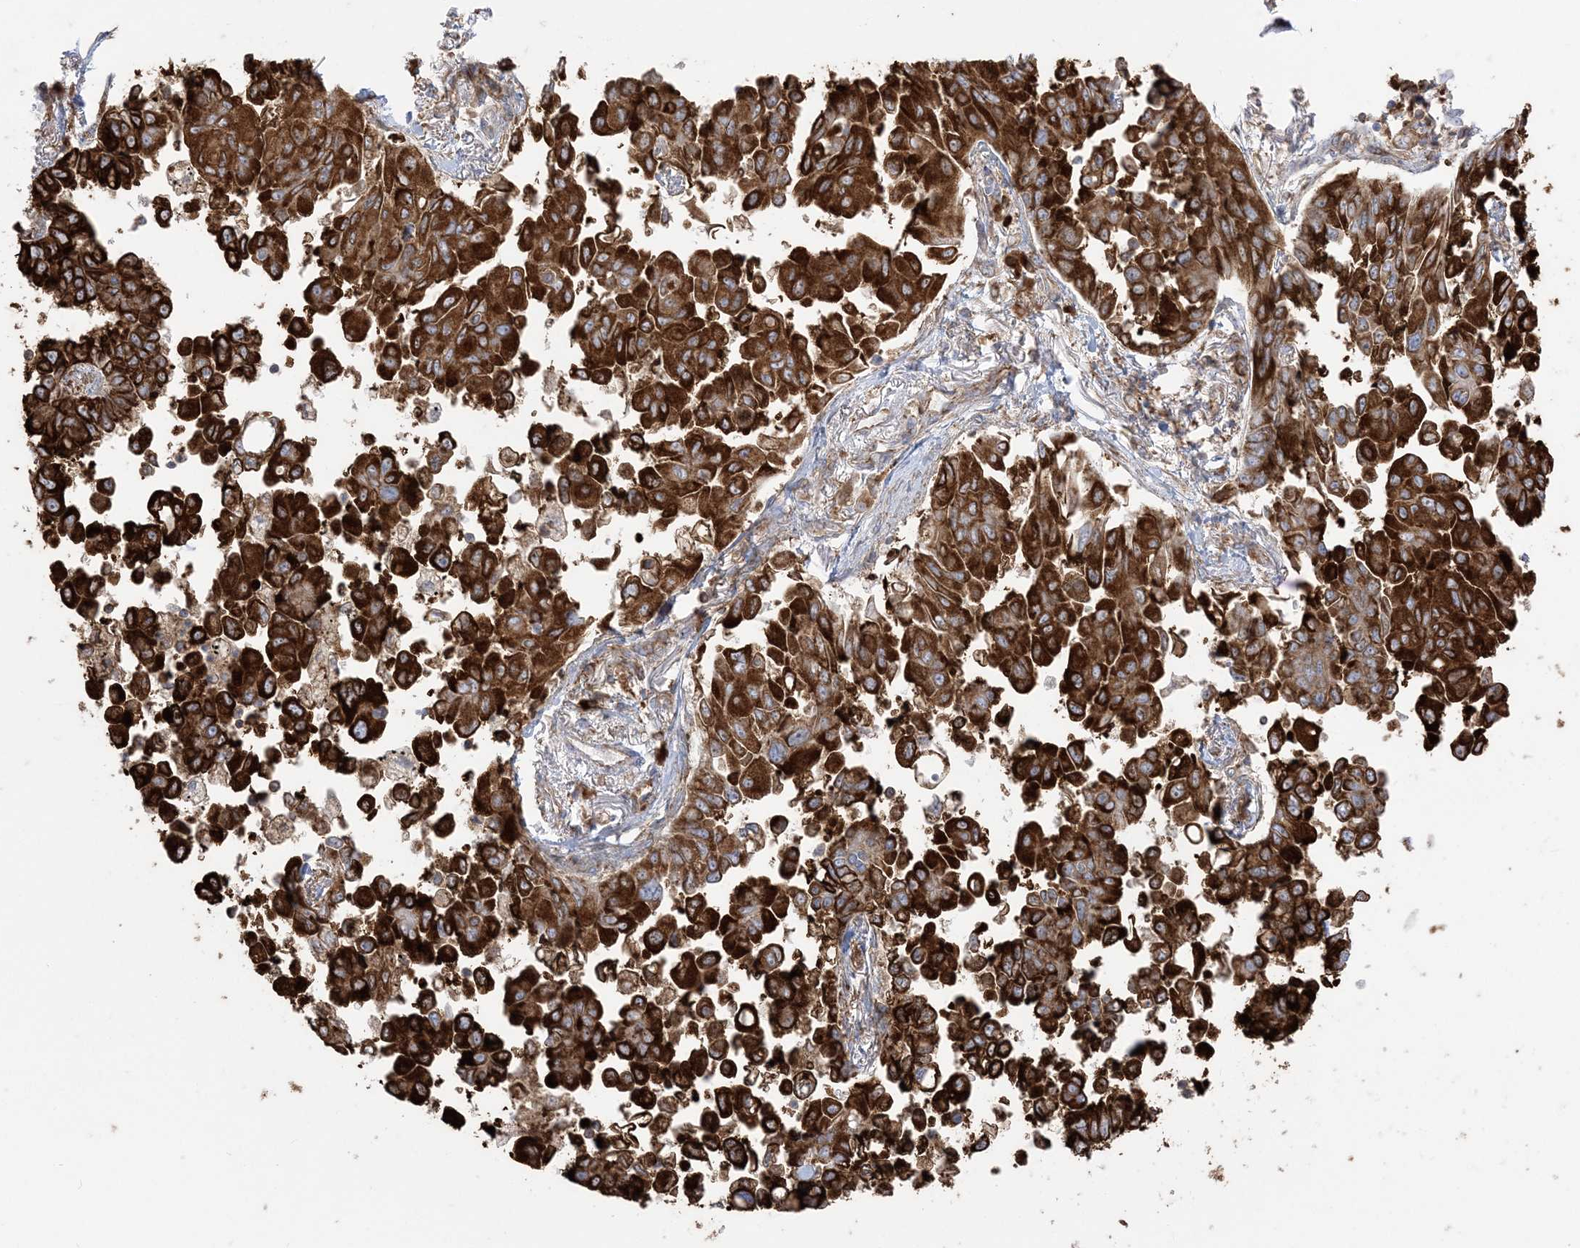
{"staining": {"intensity": "strong", "quantity": ">75%", "location": "cytoplasmic/membranous"}, "tissue": "lung cancer", "cell_type": "Tumor cells", "image_type": "cancer", "snomed": [{"axis": "morphology", "description": "Adenocarcinoma, NOS"}, {"axis": "topography", "description": "Lung"}], "caption": "This is a histology image of immunohistochemistry staining of adenocarcinoma (lung), which shows strong expression in the cytoplasmic/membranous of tumor cells.", "gene": "DERL3", "patient": {"sex": "female", "age": 67}}